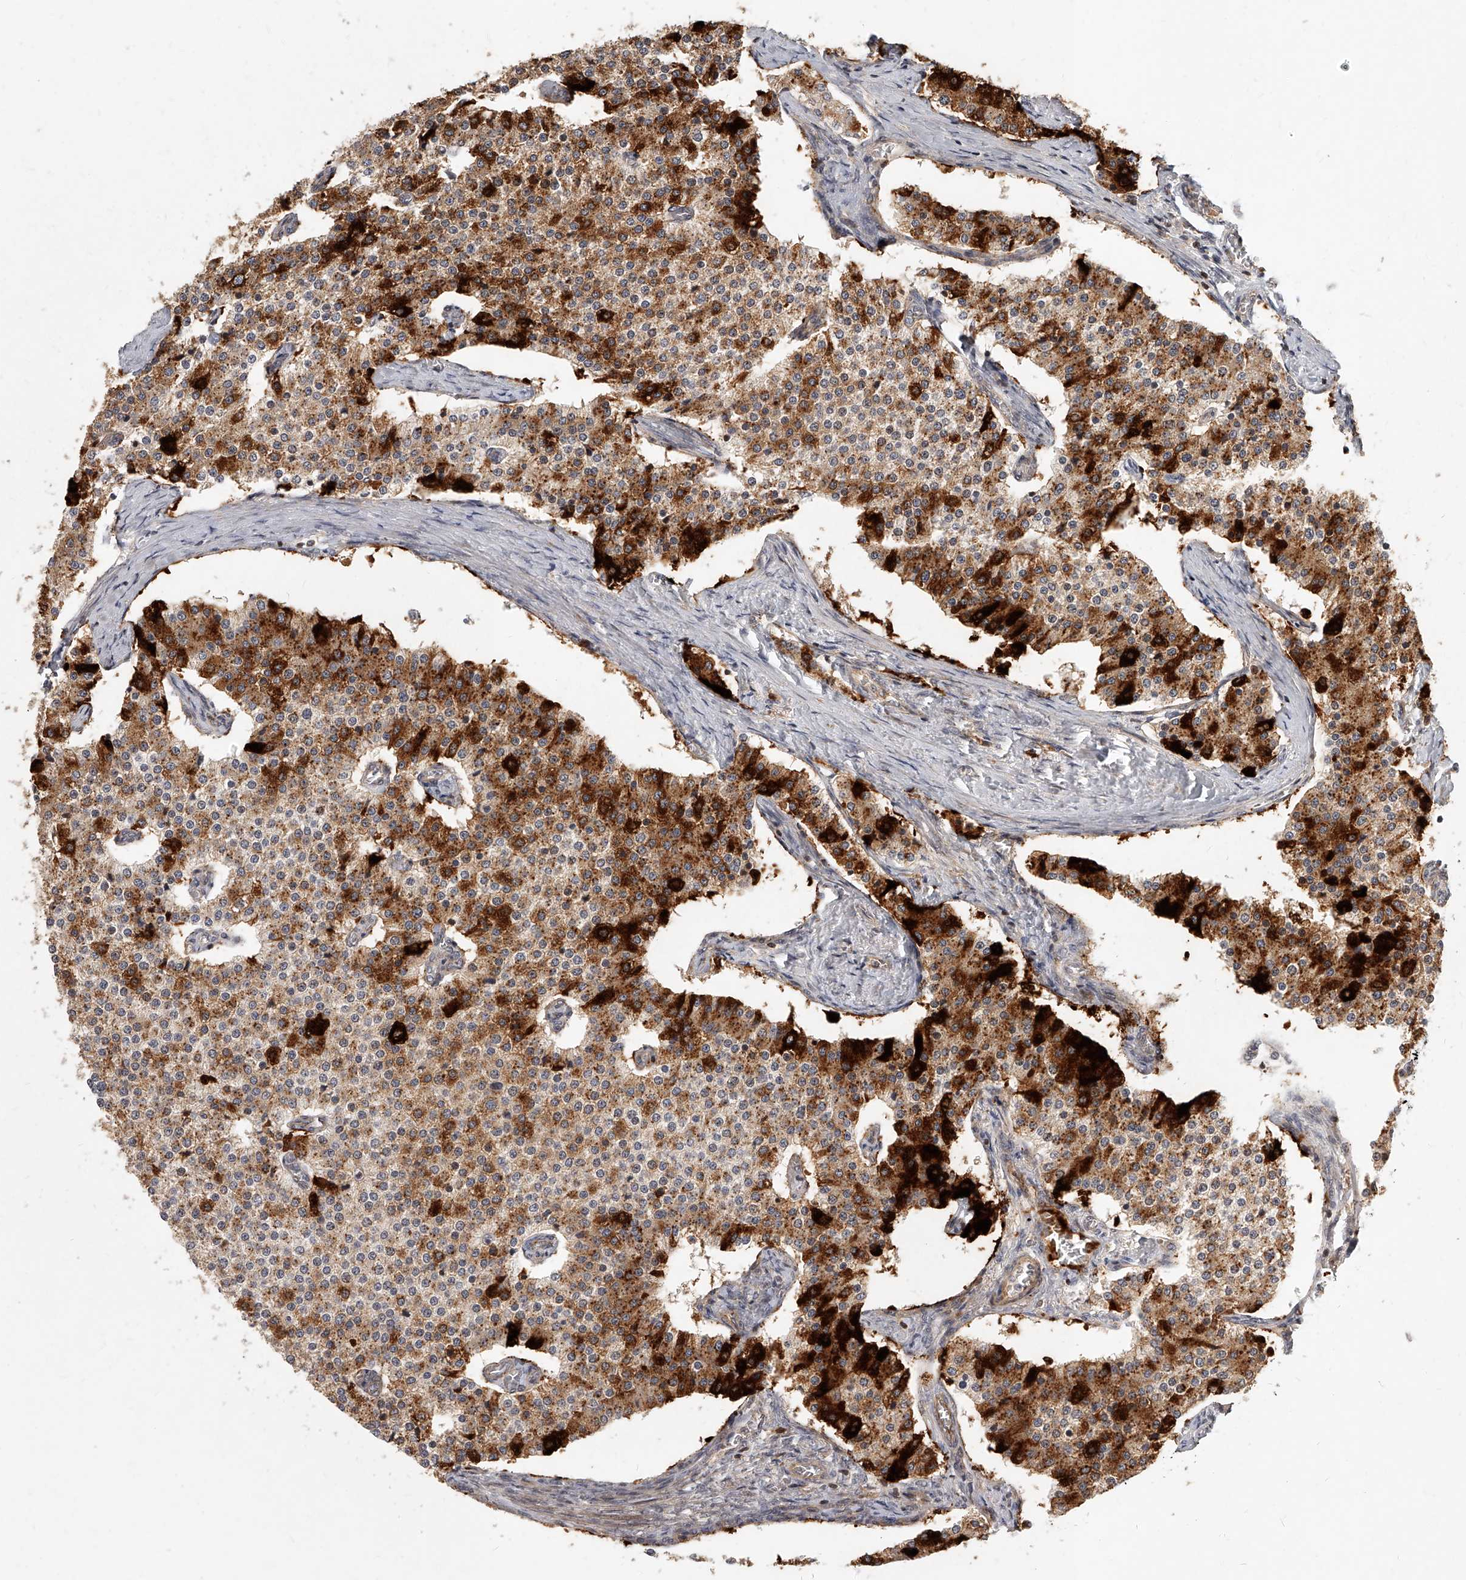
{"staining": {"intensity": "strong", "quantity": ">75%", "location": "cytoplasmic/membranous"}, "tissue": "carcinoid", "cell_type": "Tumor cells", "image_type": "cancer", "snomed": [{"axis": "morphology", "description": "Carcinoid, malignant, NOS"}, {"axis": "topography", "description": "Colon"}], "caption": "Malignant carcinoid tissue demonstrates strong cytoplasmic/membranous expression in approximately >75% of tumor cells, visualized by immunohistochemistry. (brown staining indicates protein expression, while blue staining denotes nuclei).", "gene": "SLC37A1", "patient": {"sex": "female", "age": 52}}